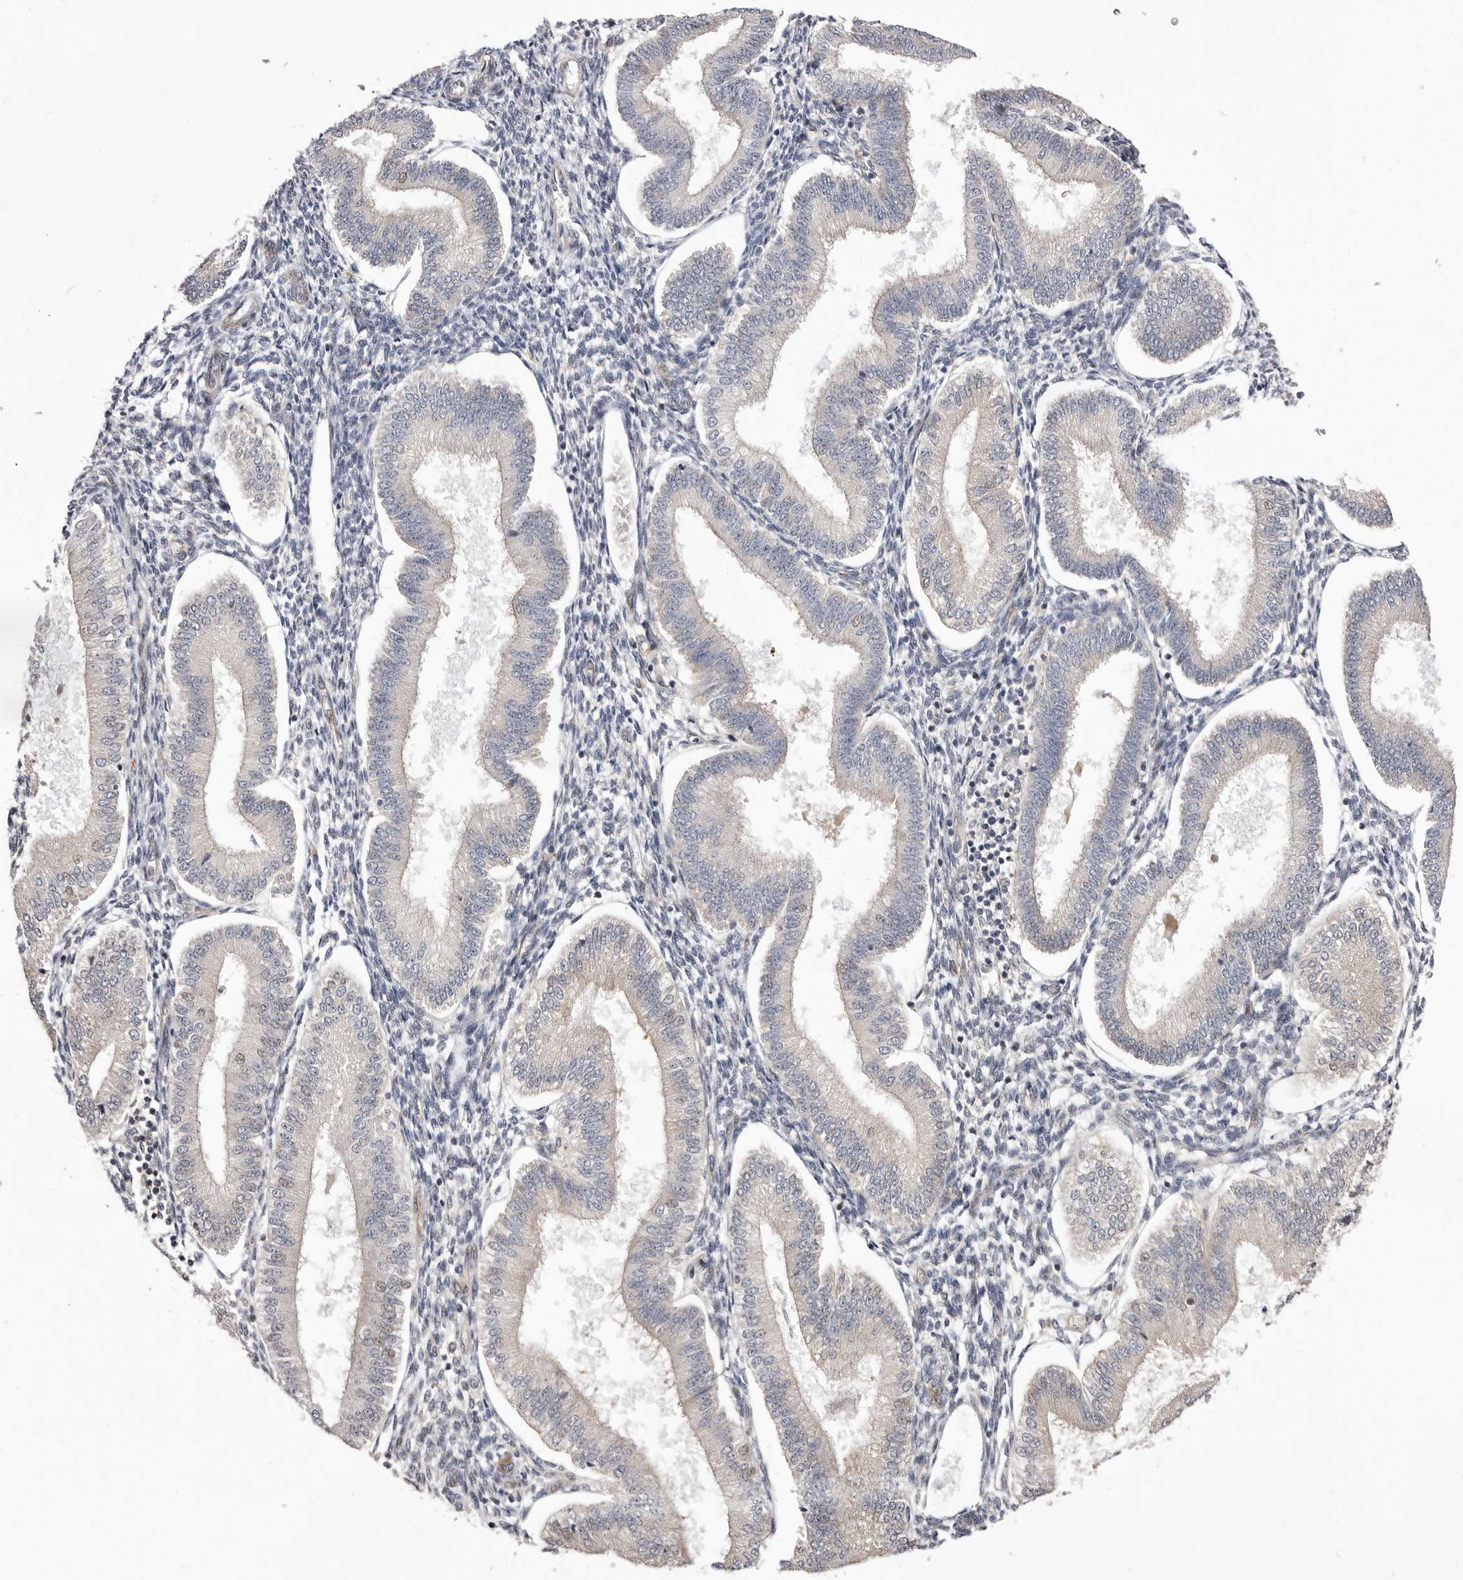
{"staining": {"intensity": "weak", "quantity": "25%-75%", "location": "nuclear"}, "tissue": "endometrium", "cell_type": "Cells in endometrial stroma", "image_type": "normal", "snomed": [{"axis": "morphology", "description": "Normal tissue, NOS"}, {"axis": "topography", "description": "Endometrium"}], "caption": "The micrograph reveals staining of benign endometrium, revealing weak nuclear protein positivity (brown color) within cells in endometrial stroma.", "gene": "GLRX3", "patient": {"sex": "female", "age": 39}}